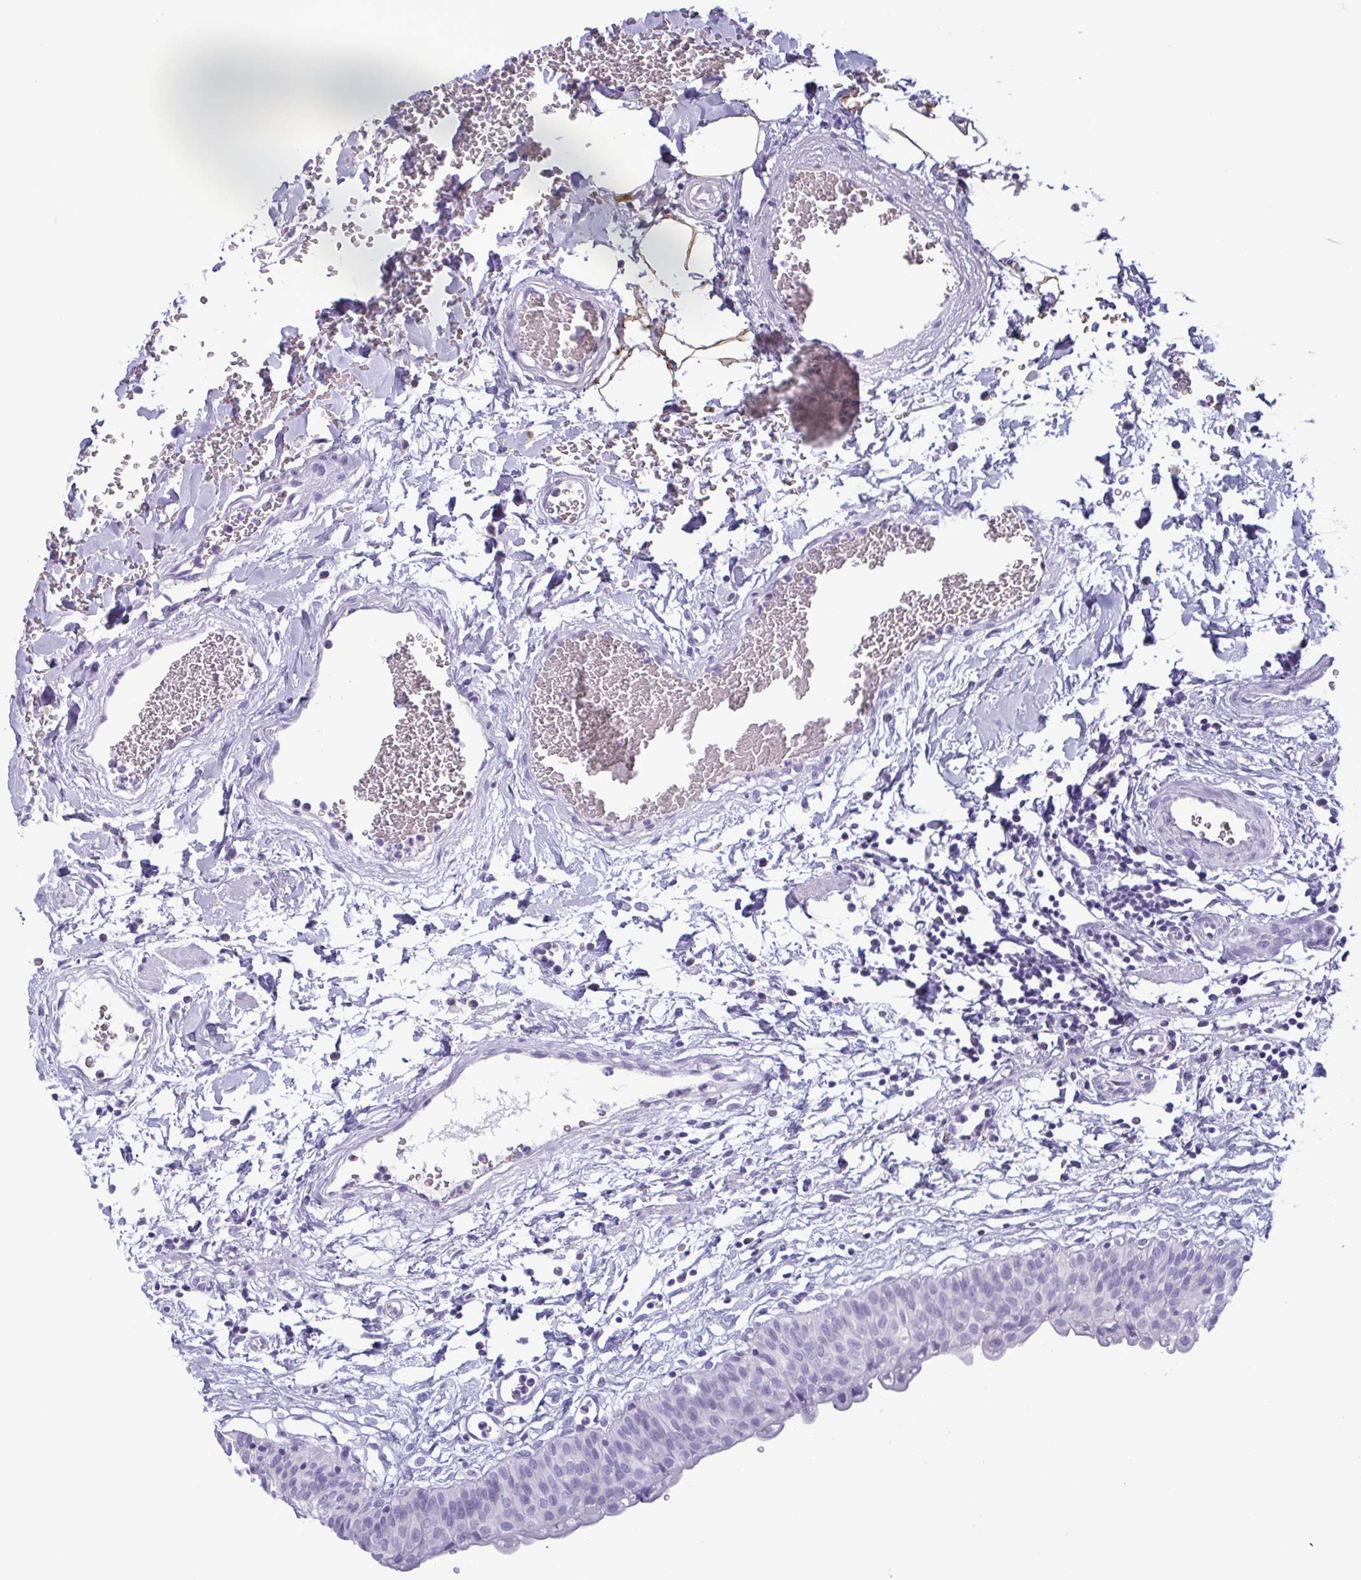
{"staining": {"intensity": "negative", "quantity": "none", "location": "none"}, "tissue": "urinary bladder", "cell_type": "Urothelial cells", "image_type": "normal", "snomed": [{"axis": "morphology", "description": "Normal tissue, NOS"}, {"axis": "topography", "description": "Urinary bladder"}], "caption": "Immunohistochemistry of normal urinary bladder reveals no positivity in urothelial cells.", "gene": "LTF", "patient": {"sex": "male", "age": 55}}